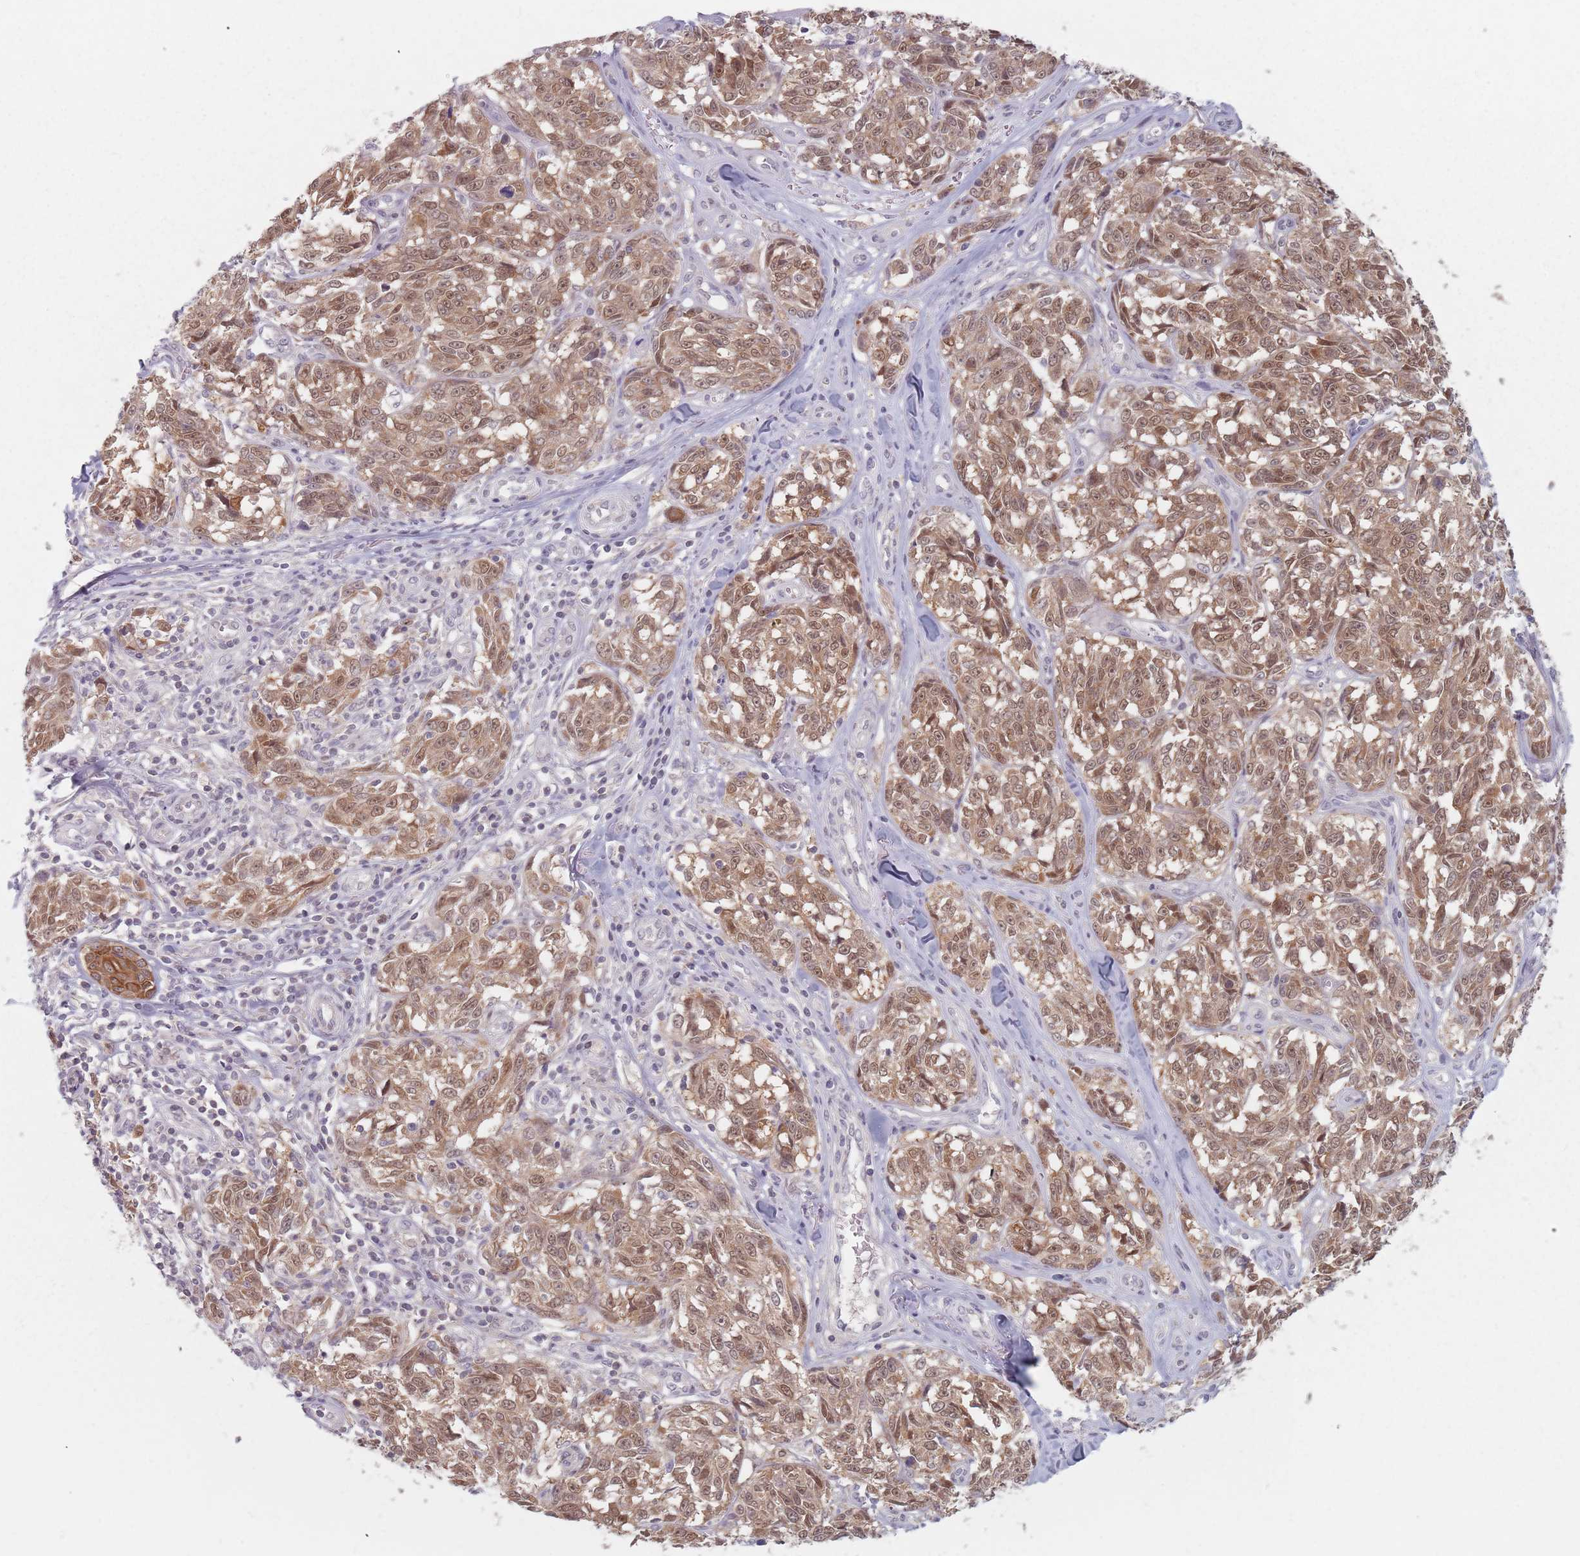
{"staining": {"intensity": "moderate", "quantity": ">75%", "location": "cytoplasmic/membranous,nuclear"}, "tissue": "melanoma", "cell_type": "Tumor cells", "image_type": "cancer", "snomed": [{"axis": "morphology", "description": "Normal tissue, NOS"}, {"axis": "morphology", "description": "Malignant melanoma, NOS"}, {"axis": "topography", "description": "Skin"}], "caption": "This is a micrograph of IHC staining of malignant melanoma, which shows moderate expression in the cytoplasmic/membranous and nuclear of tumor cells.", "gene": "NAXE", "patient": {"sex": "female", "age": 64}}